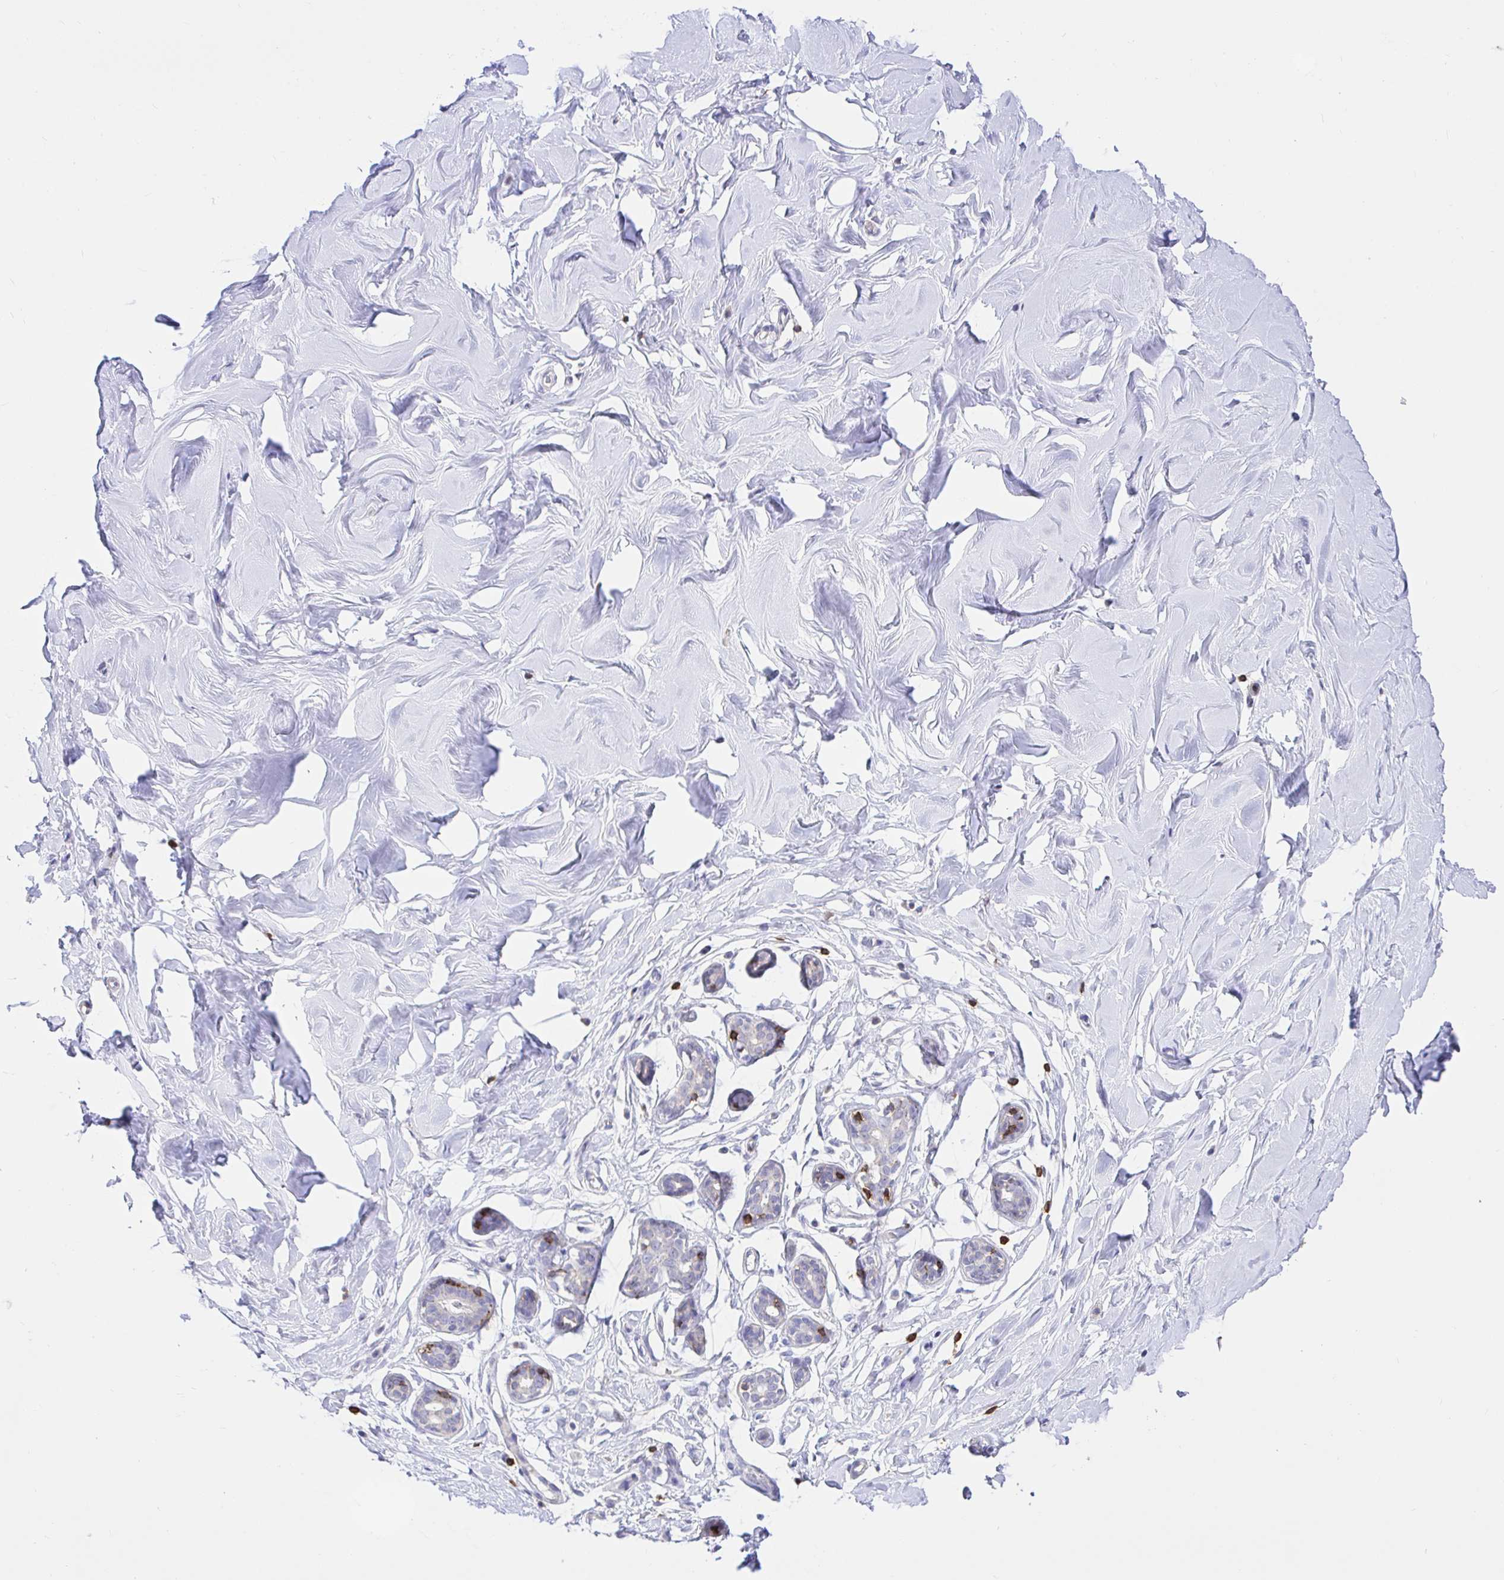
{"staining": {"intensity": "negative", "quantity": "none", "location": "none"}, "tissue": "breast", "cell_type": "Adipocytes", "image_type": "normal", "snomed": [{"axis": "morphology", "description": "Normal tissue, NOS"}, {"axis": "topography", "description": "Breast"}], "caption": "An immunohistochemistry (IHC) photomicrograph of unremarkable breast is shown. There is no staining in adipocytes of breast.", "gene": "SKAP1", "patient": {"sex": "female", "age": 27}}